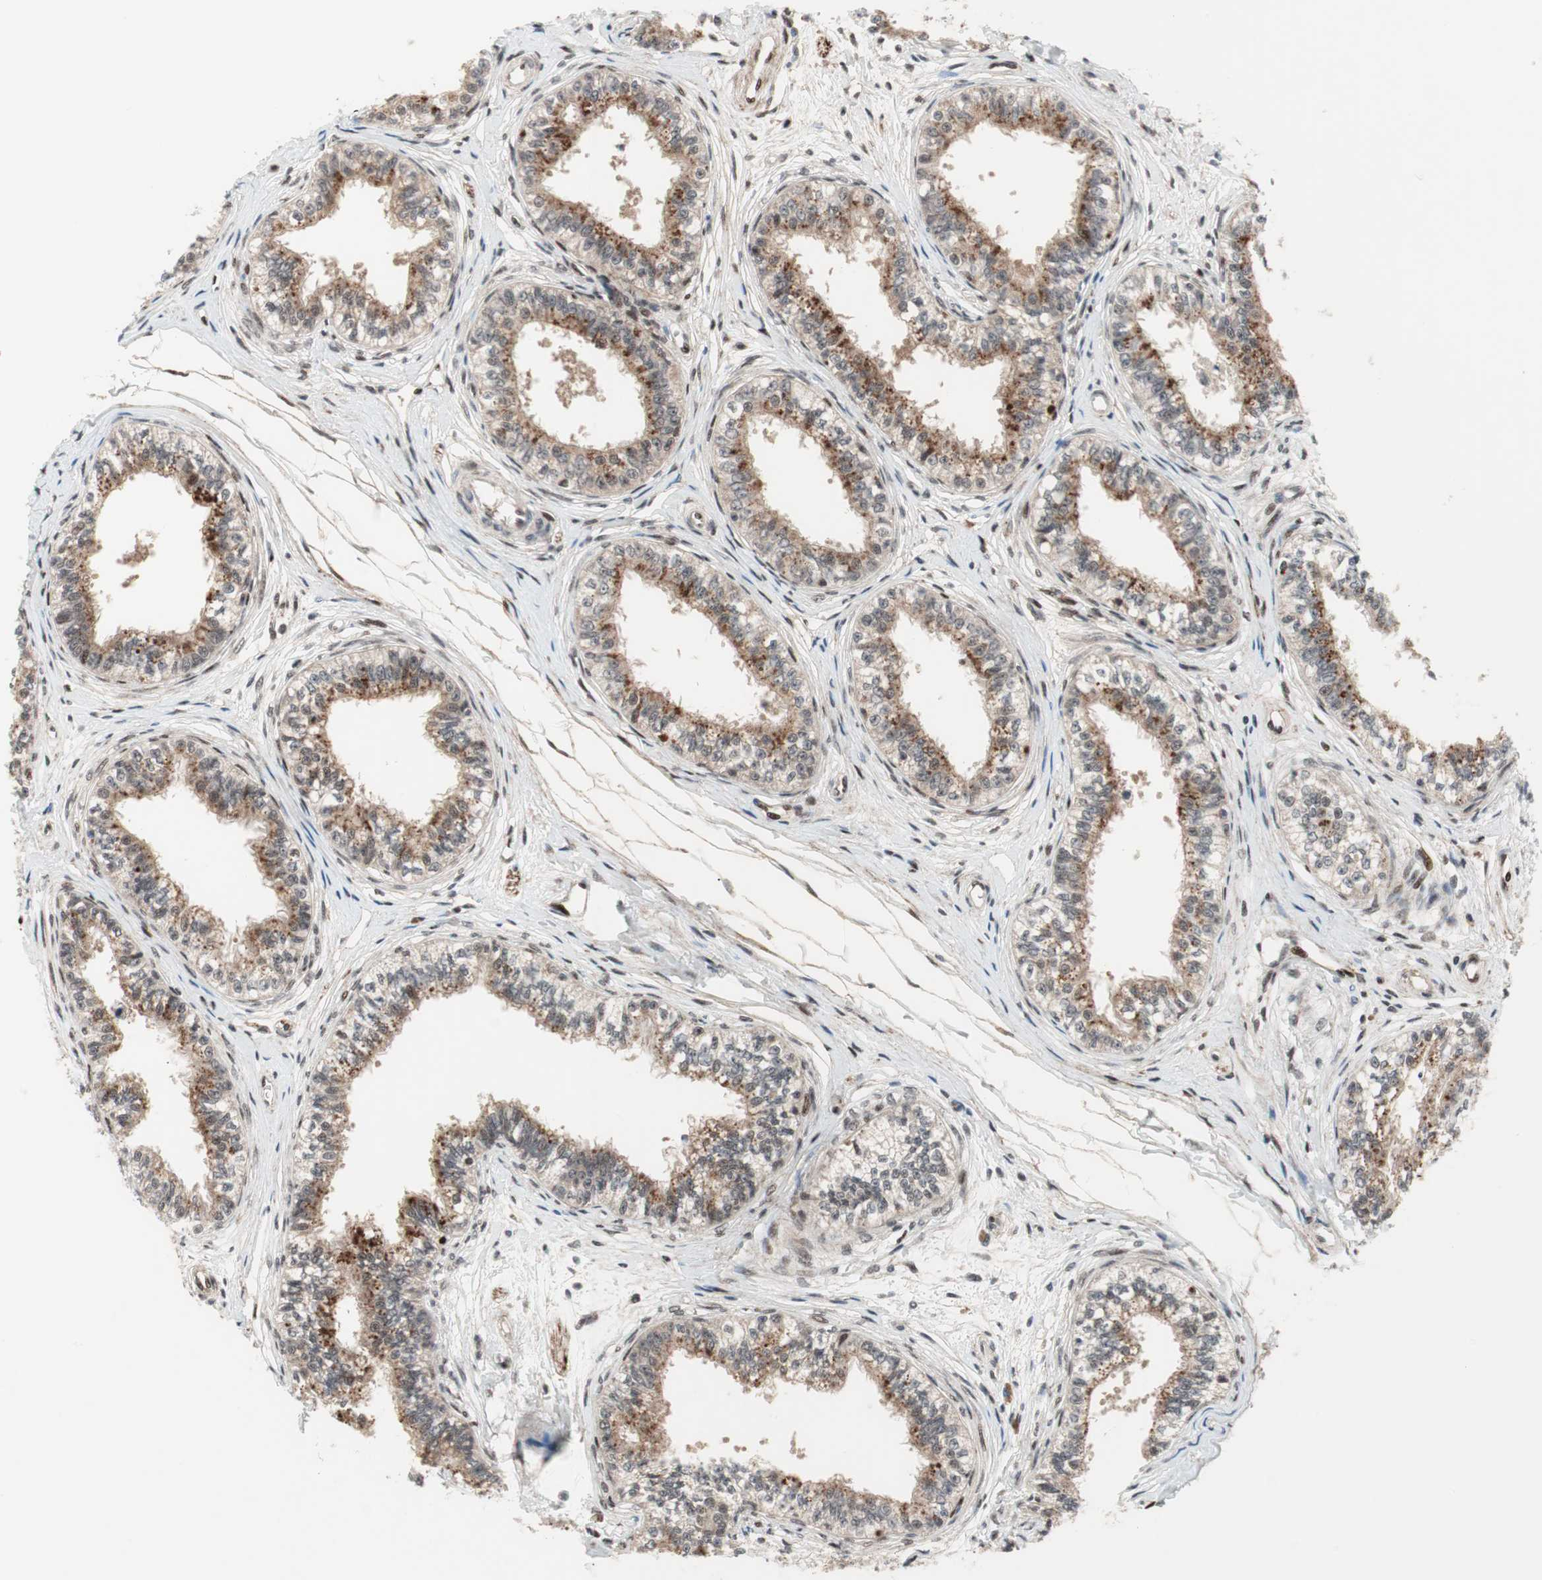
{"staining": {"intensity": "moderate", "quantity": ">75%", "location": "cytoplasmic/membranous,nuclear"}, "tissue": "epididymis", "cell_type": "Glandular cells", "image_type": "normal", "snomed": [{"axis": "morphology", "description": "Normal tissue, NOS"}, {"axis": "morphology", "description": "Adenocarcinoma, metastatic, NOS"}, {"axis": "topography", "description": "Testis"}, {"axis": "topography", "description": "Epididymis"}], "caption": "High-power microscopy captured an immunohistochemistry (IHC) micrograph of unremarkable epididymis, revealing moderate cytoplasmic/membranous,nuclear expression in approximately >75% of glandular cells.", "gene": "TCF12", "patient": {"sex": "male", "age": 26}}